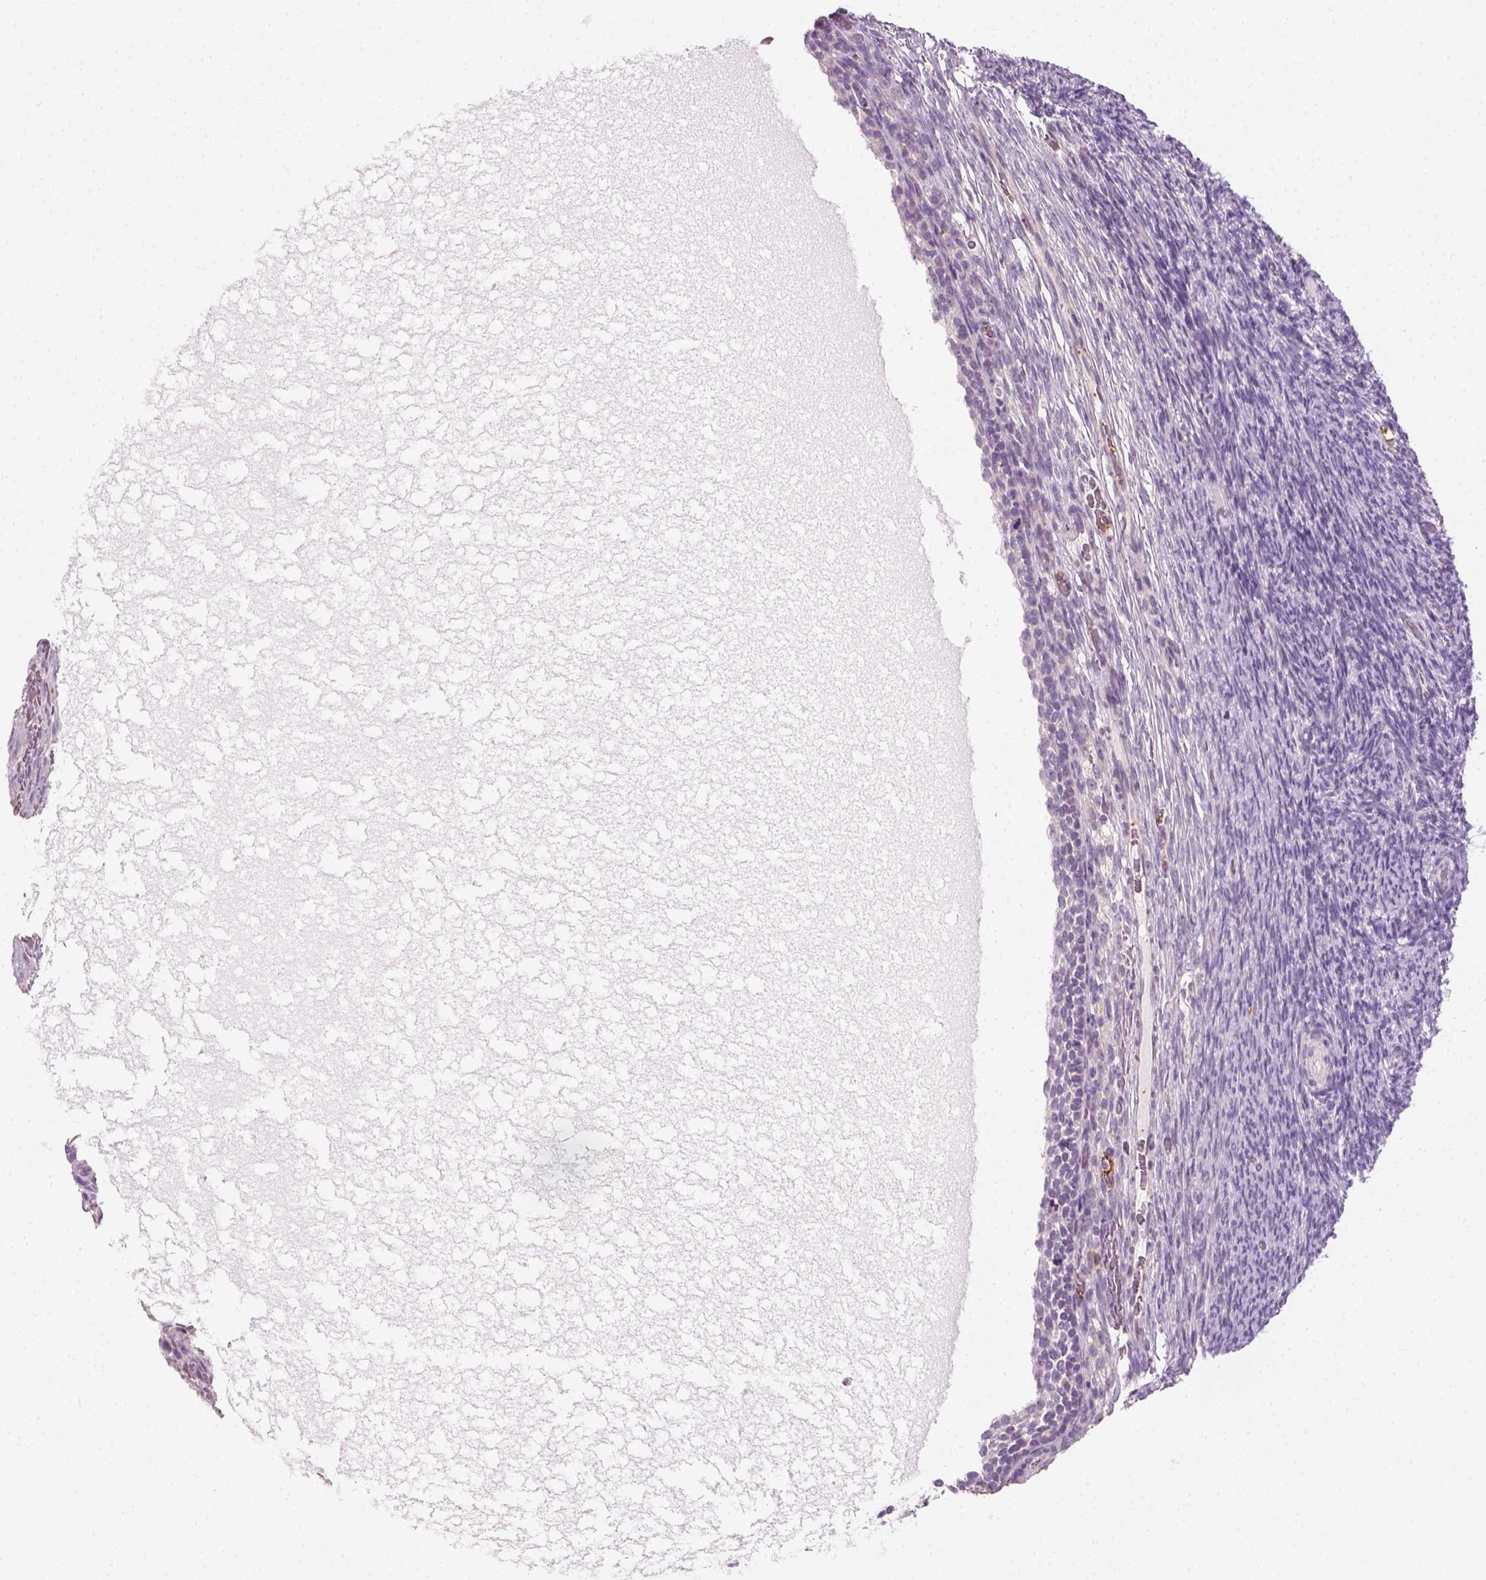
{"staining": {"intensity": "negative", "quantity": "none", "location": "none"}, "tissue": "ovary", "cell_type": "Ovarian stroma cells", "image_type": "normal", "snomed": [{"axis": "morphology", "description": "Normal tissue, NOS"}, {"axis": "topography", "description": "Ovary"}], "caption": "There is no significant staining in ovarian stroma cells of ovary. (Brightfield microscopy of DAB (3,3'-diaminobenzidine) immunohistochemistry at high magnification).", "gene": "FAM163B", "patient": {"sex": "female", "age": 34}}